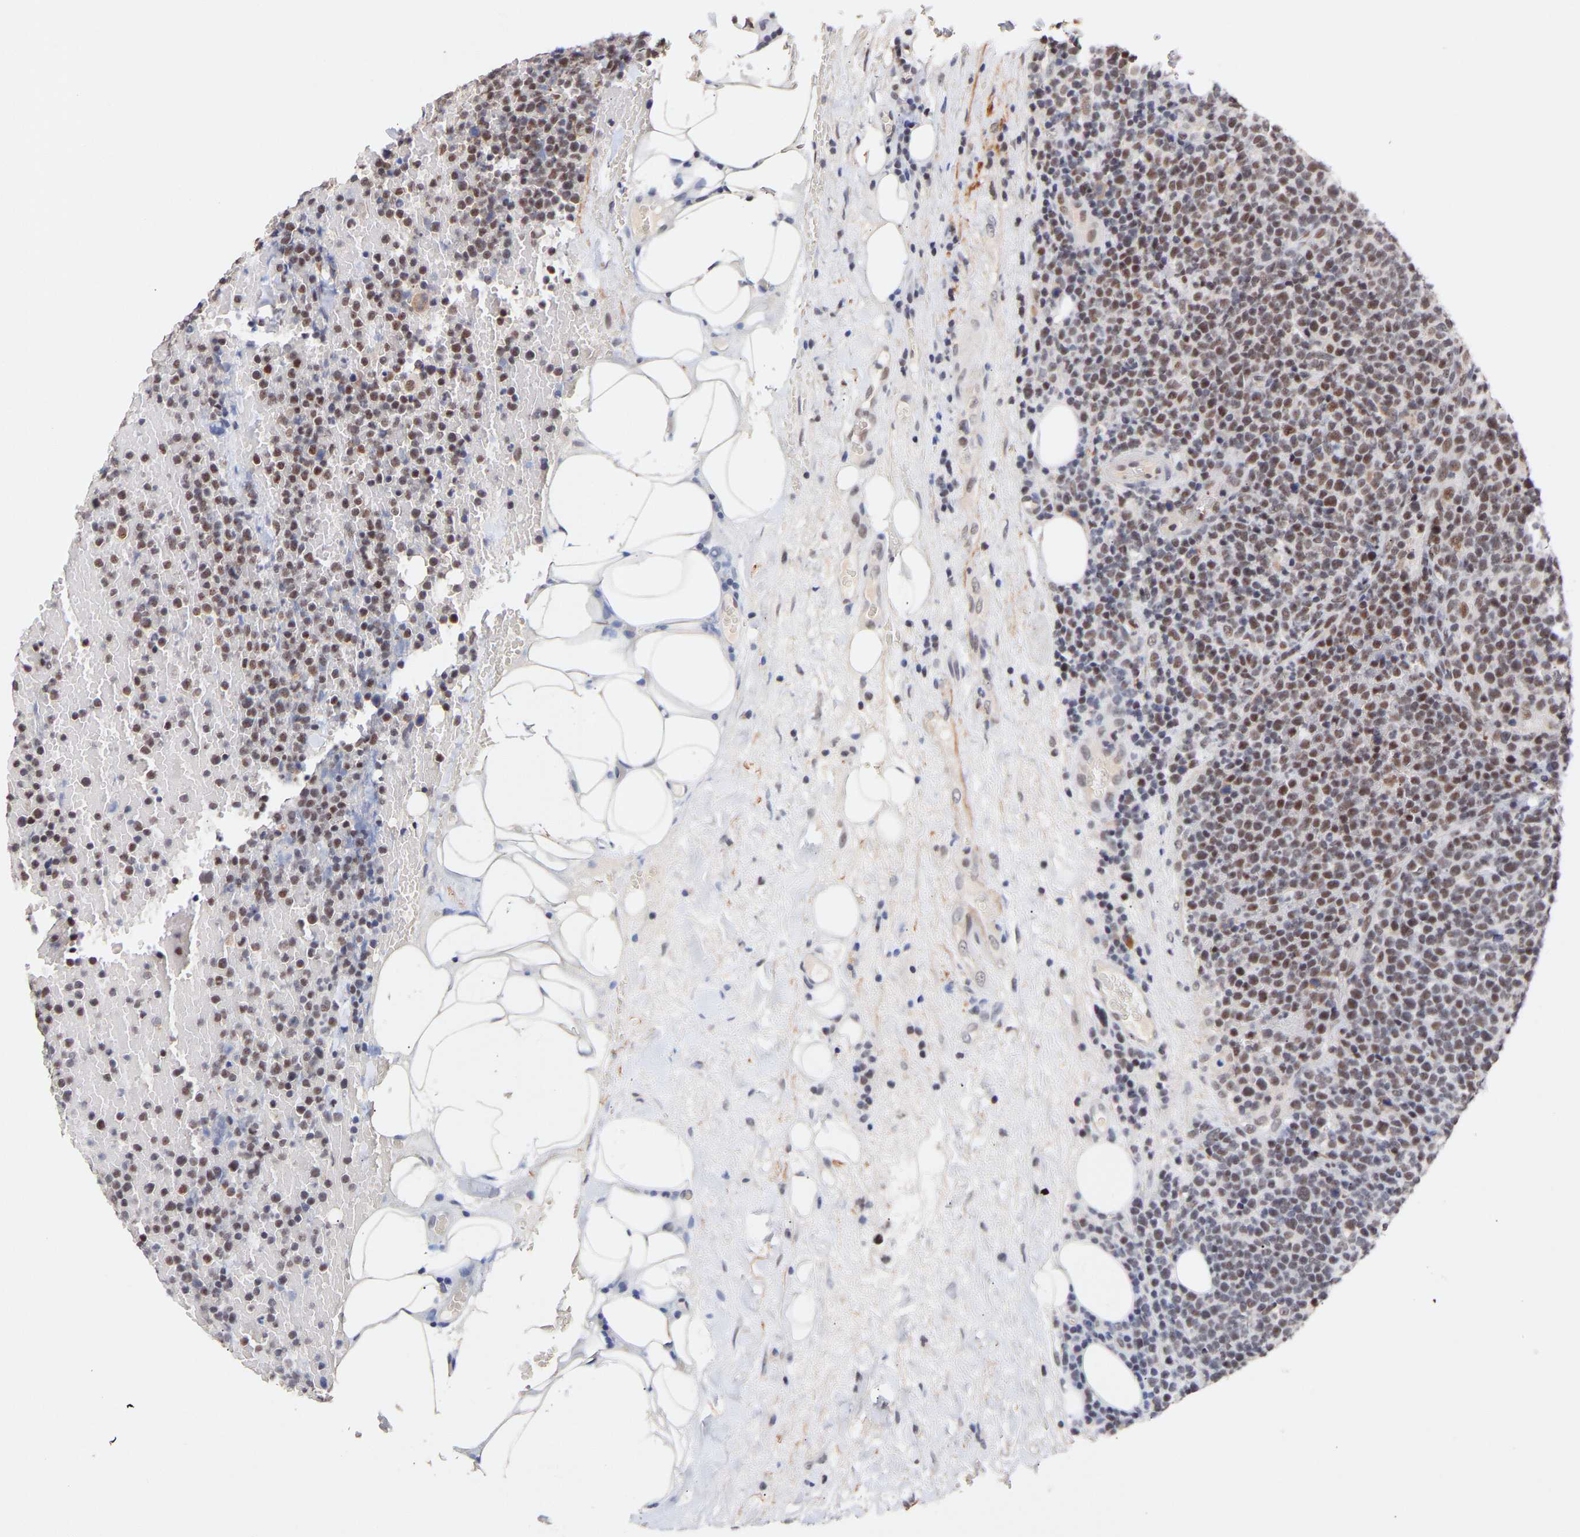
{"staining": {"intensity": "moderate", "quantity": ">75%", "location": "nuclear"}, "tissue": "lymphoma", "cell_type": "Tumor cells", "image_type": "cancer", "snomed": [{"axis": "morphology", "description": "Malignant lymphoma, non-Hodgkin's type, High grade"}, {"axis": "topography", "description": "Lymph node"}], "caption": "Immunohistochemical staining of lymphoma displays medium levels of moderate nuclear protein positivity in approximately >75% of tumor cells. (IHC, brightfield microscopy, high magnification).", "gene": "RBM15", "patient": {"sex": "male", "age": 61}}